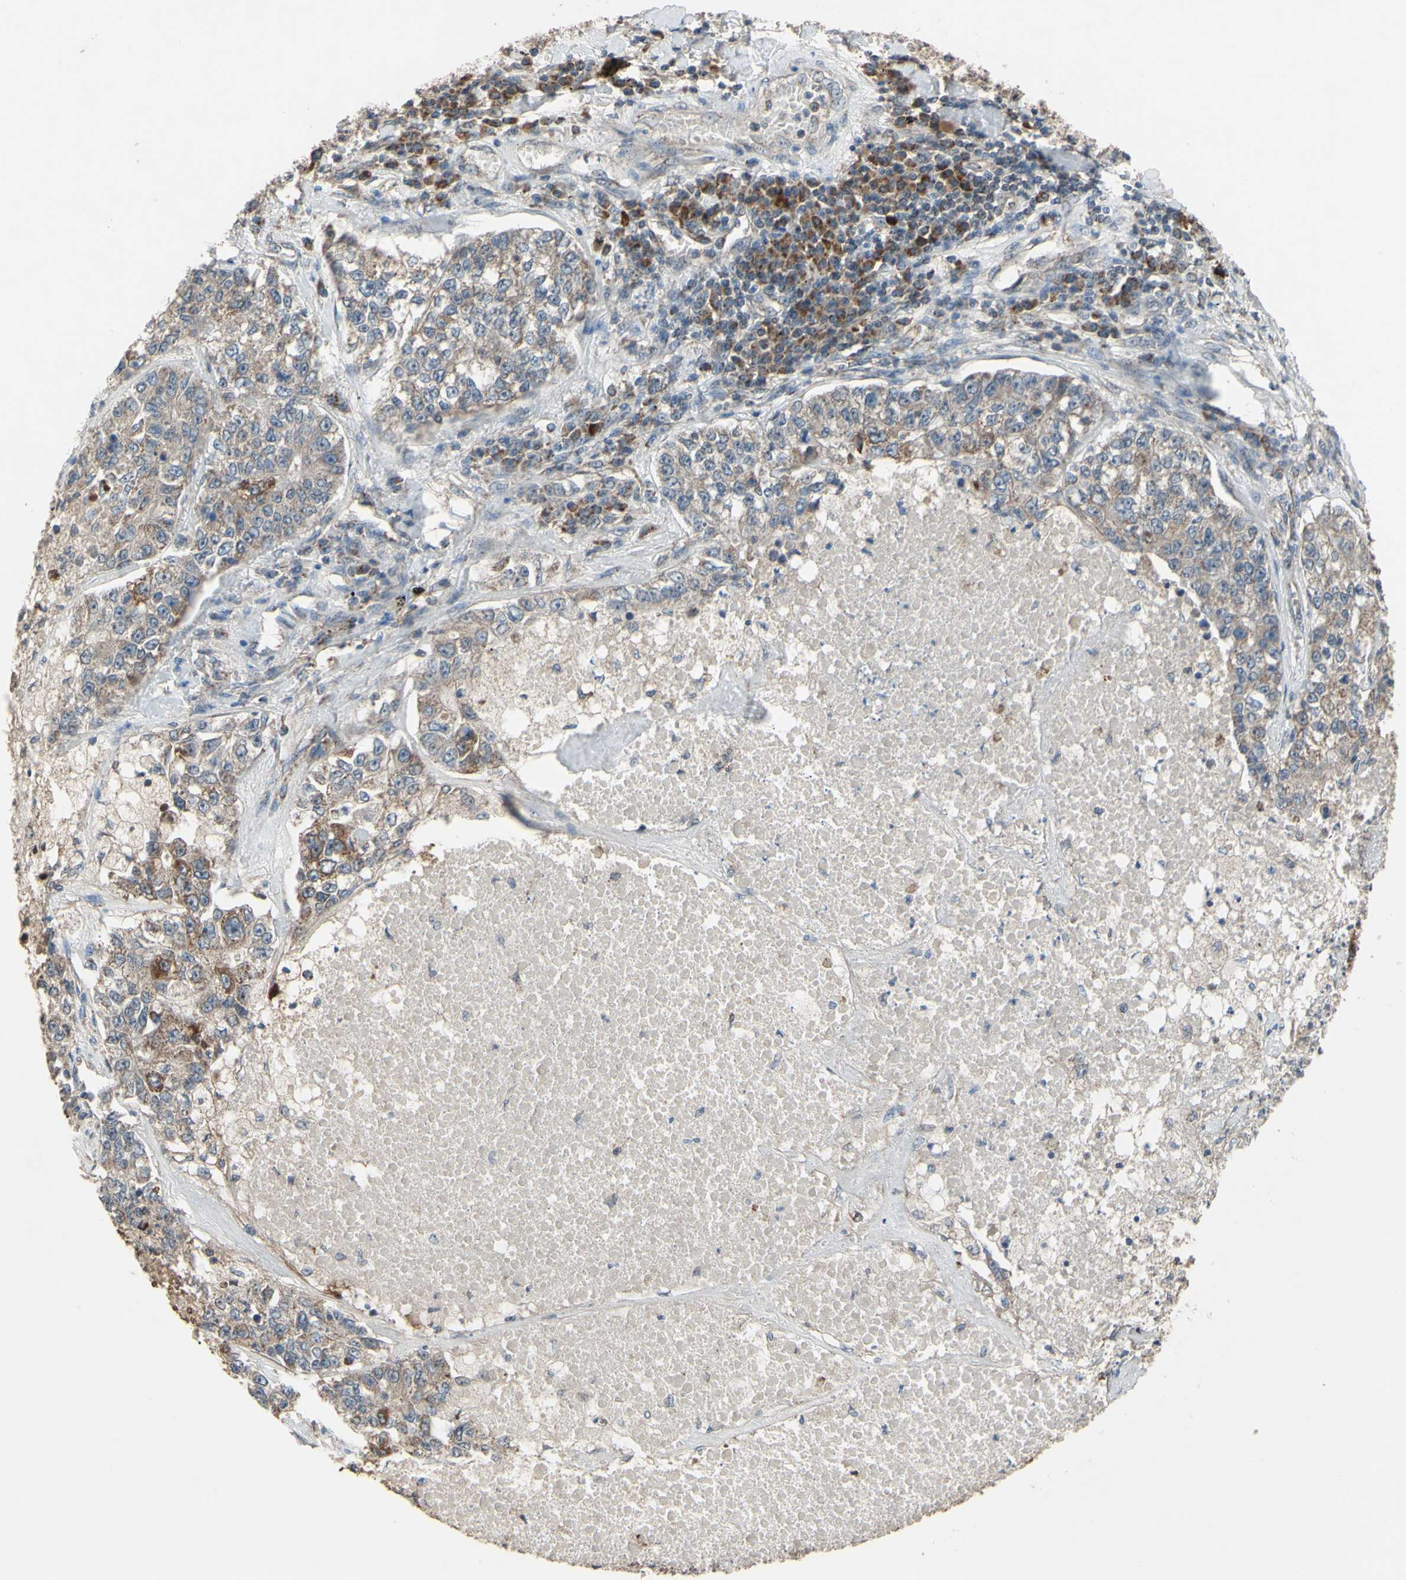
{"staining": {"intensity": "moderate", "quantity": ">75%", "location": "cytoplasmic/membranous"}, "tissue": "lung cancer", "cell_type": "Tumor cells", "image_type": "cancer", "snomed": [{"axis": "morphology", "description": "Adenocarcinoma, NOS"}, {"axis": "topography", "description": "Lung"}], "caption": "There is medium levels of moderate cytoplasmic/membranous expression in tumor cells of lung adenocarcinoma, as demonstrated by immunohistochemical staining (brown color).", "gene": "CD164", "patient": {"sex": "male", "age": 49}}